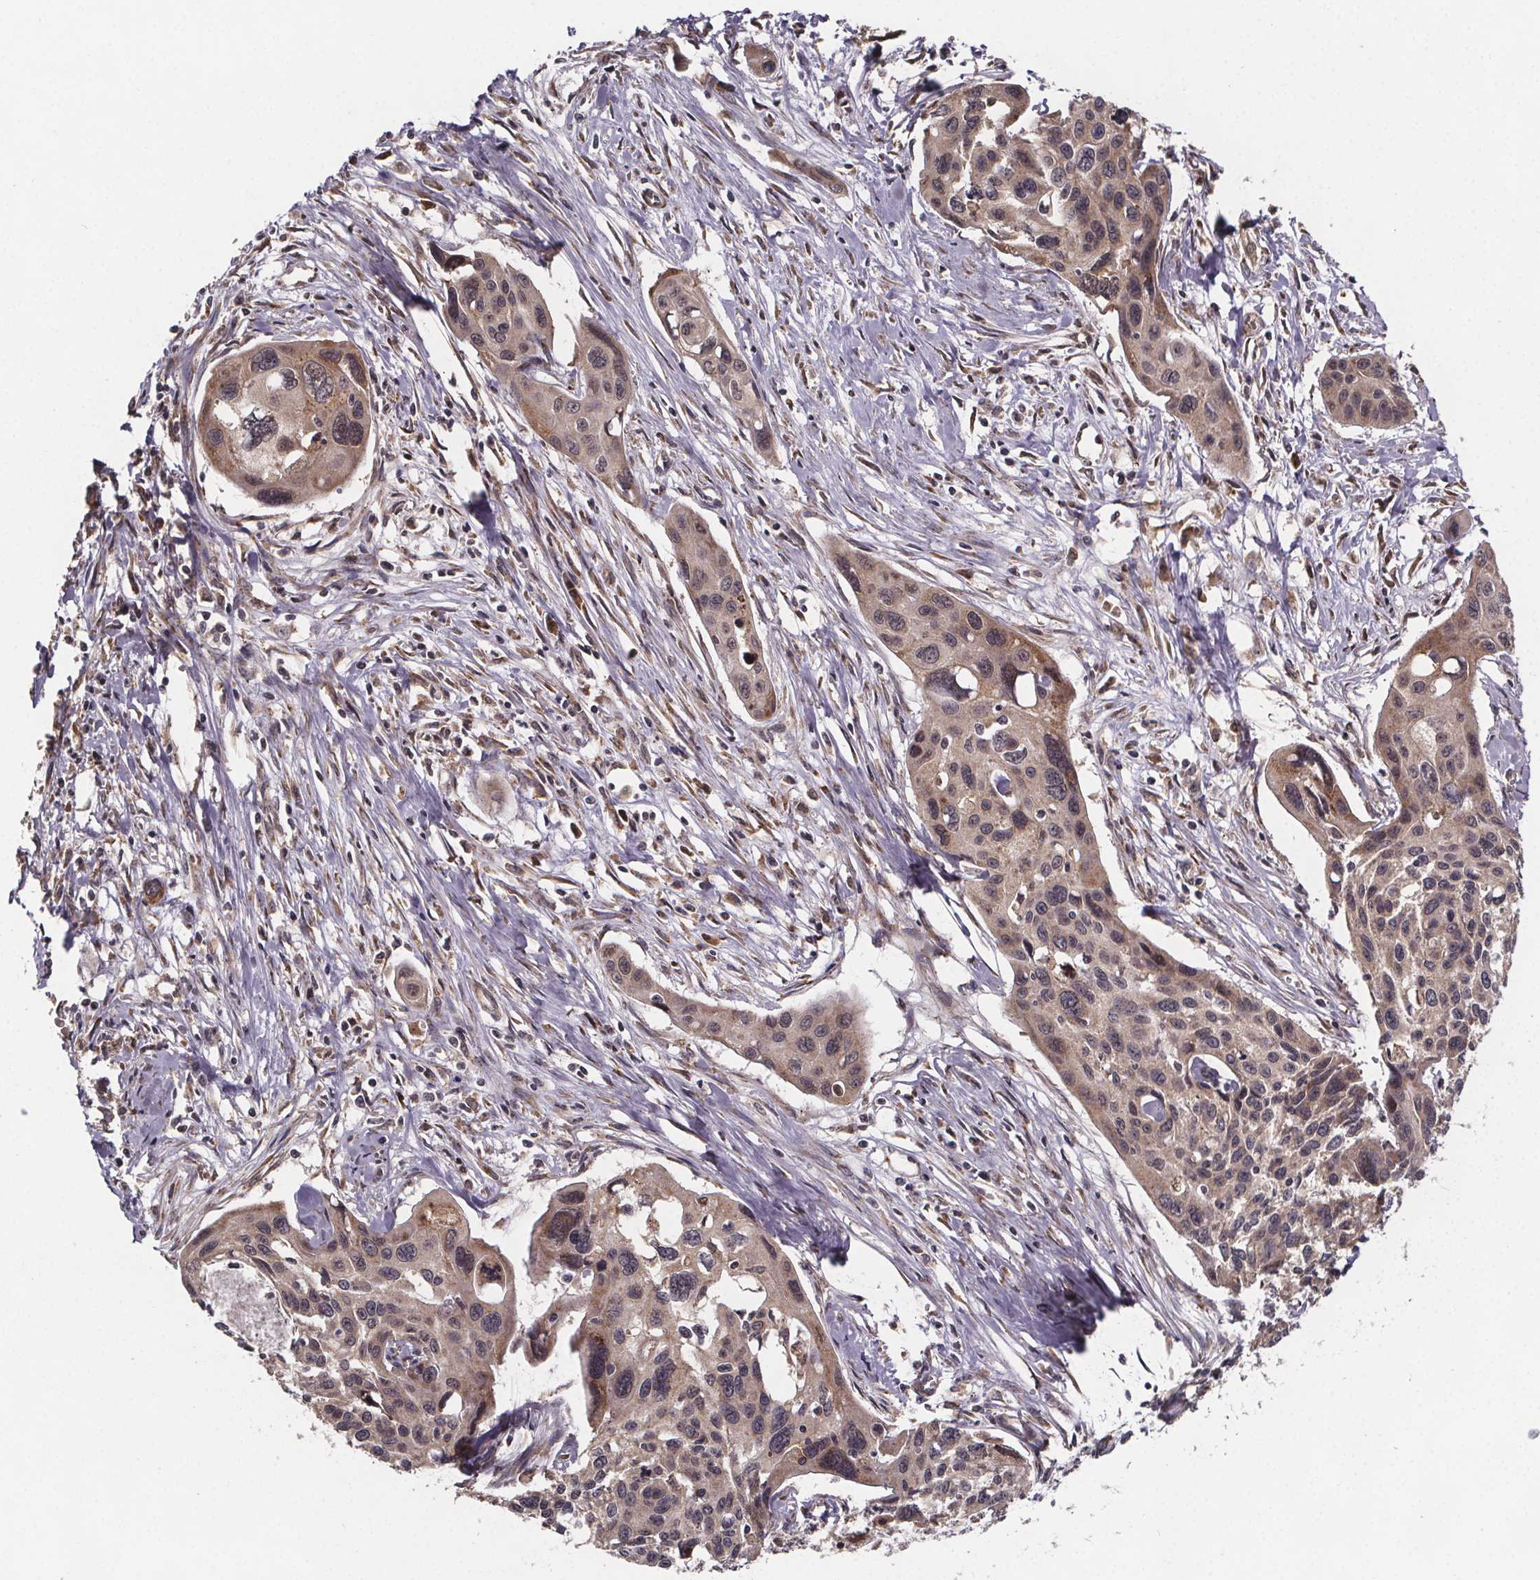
{"staining": {"intensity": "weak", "quantity": ">75%", "location": "cytoplasmic/membranous"}, "tissue": "cervical cancer", "cell_type": "Tumor cells", "image_type": "cancer", "snomed": [{"axis": "morphology", "description": "Squamous cell carcinoma, NOS"}, {"axis": "topography", "description": "Cervix"}], "caption": "A low amount of weak cytoplasmic/membranous expression is appreciated in approximately >75% of tumor cells in cervical squamous cell carcinoma tissue.", "gene": "SAT1", "patient": {"sex": "female", "age": 31}}